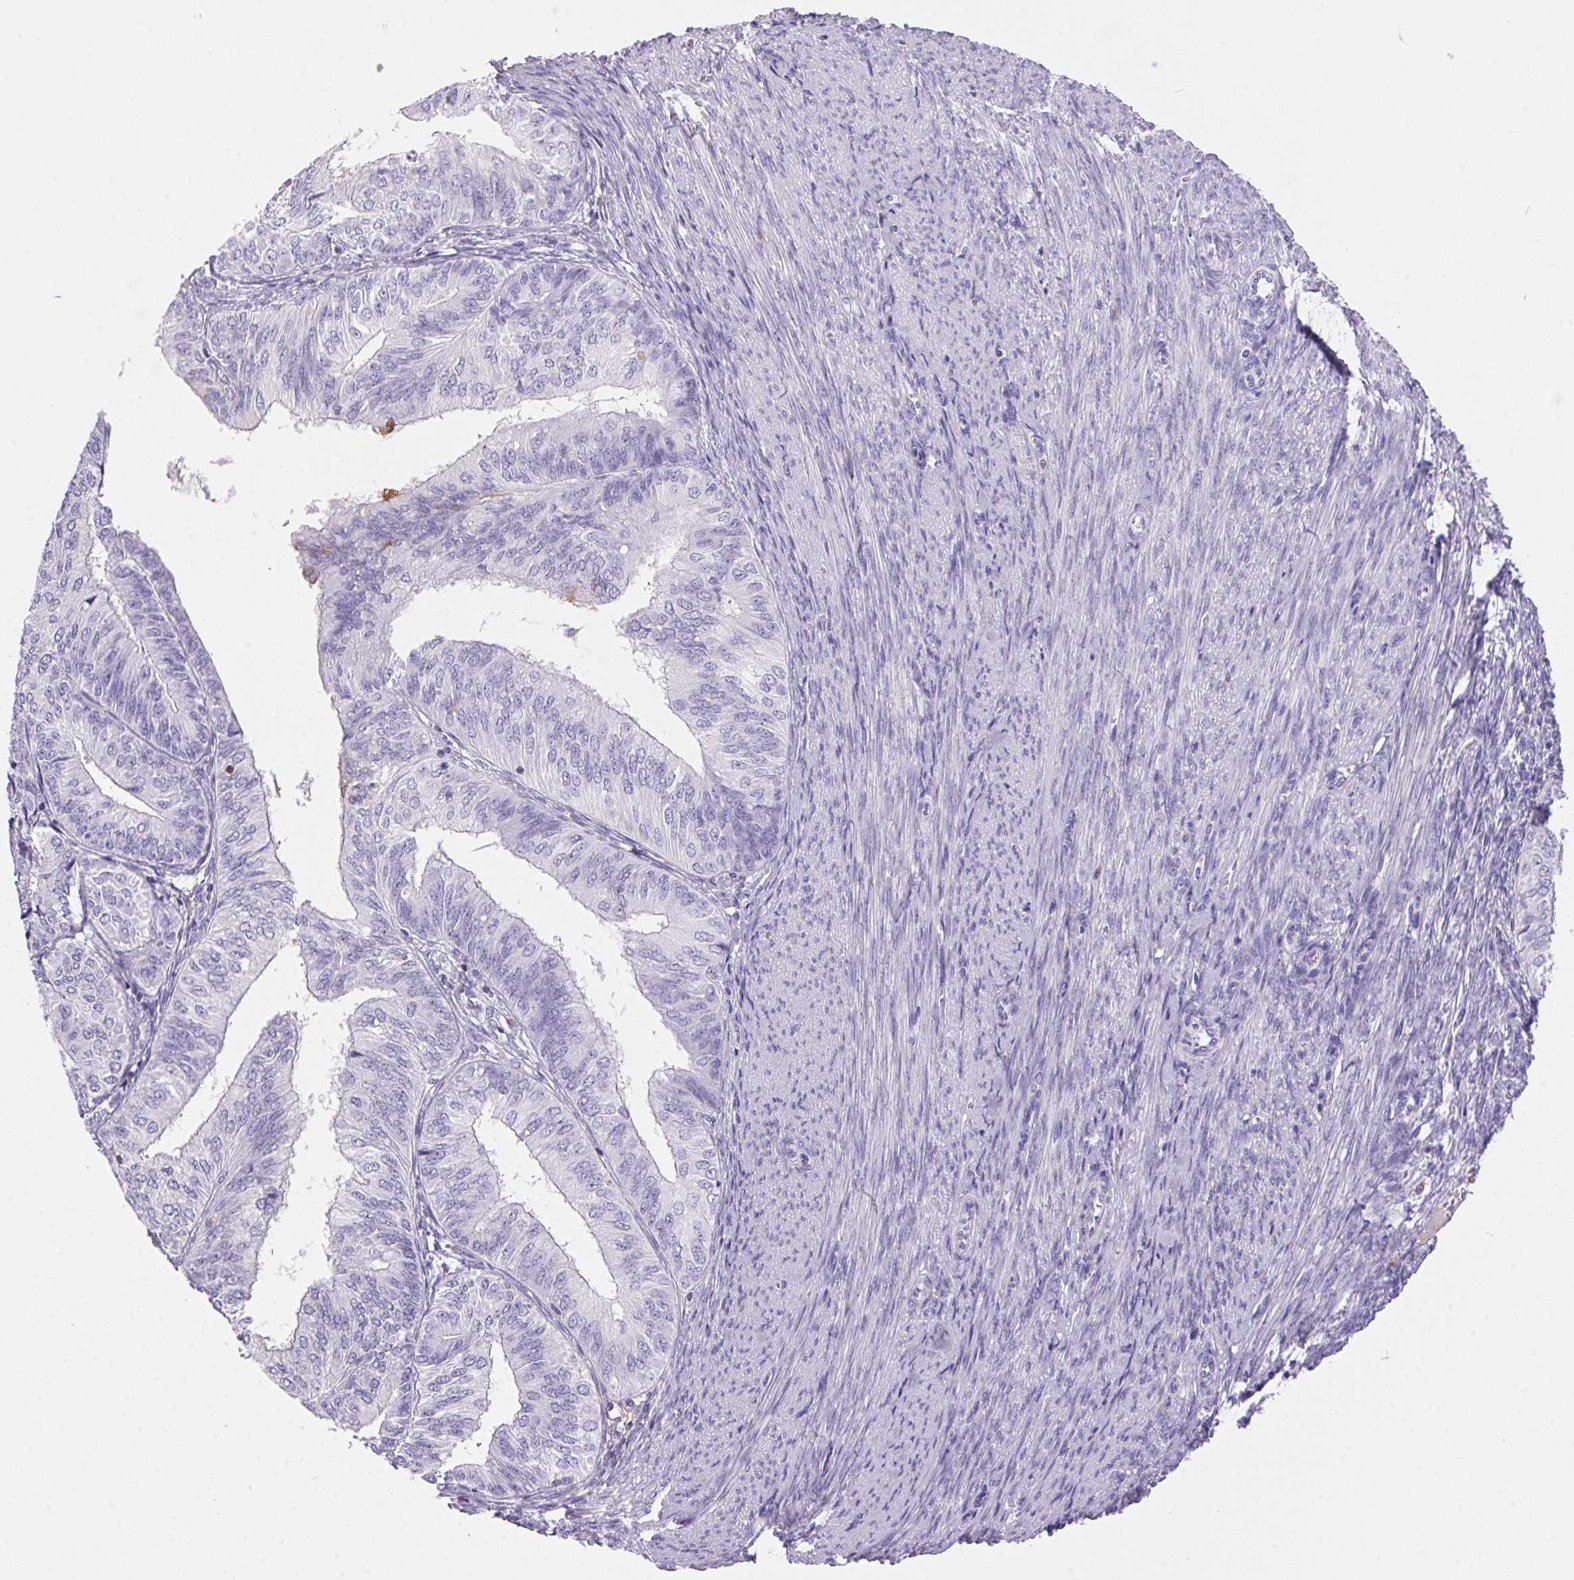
{"staining": {"intensity": "negative", "quantity": "none", "location": "none"}, "tissue": "endometrial cancer", "cell_type": "Tumor cells", "image_type": "cancer", "snomed": [{"axis": "morphology", "description": "Adenocarcinoma, NOS"}, {"axis": "topography", "description": "Endometrium"}], "caption": "Protein analysis of endometrial adenocarcinoma shows no significant staining in tumor cells.", "gene": "S100A2", "patient": {"sex": "female", "age": 58}}